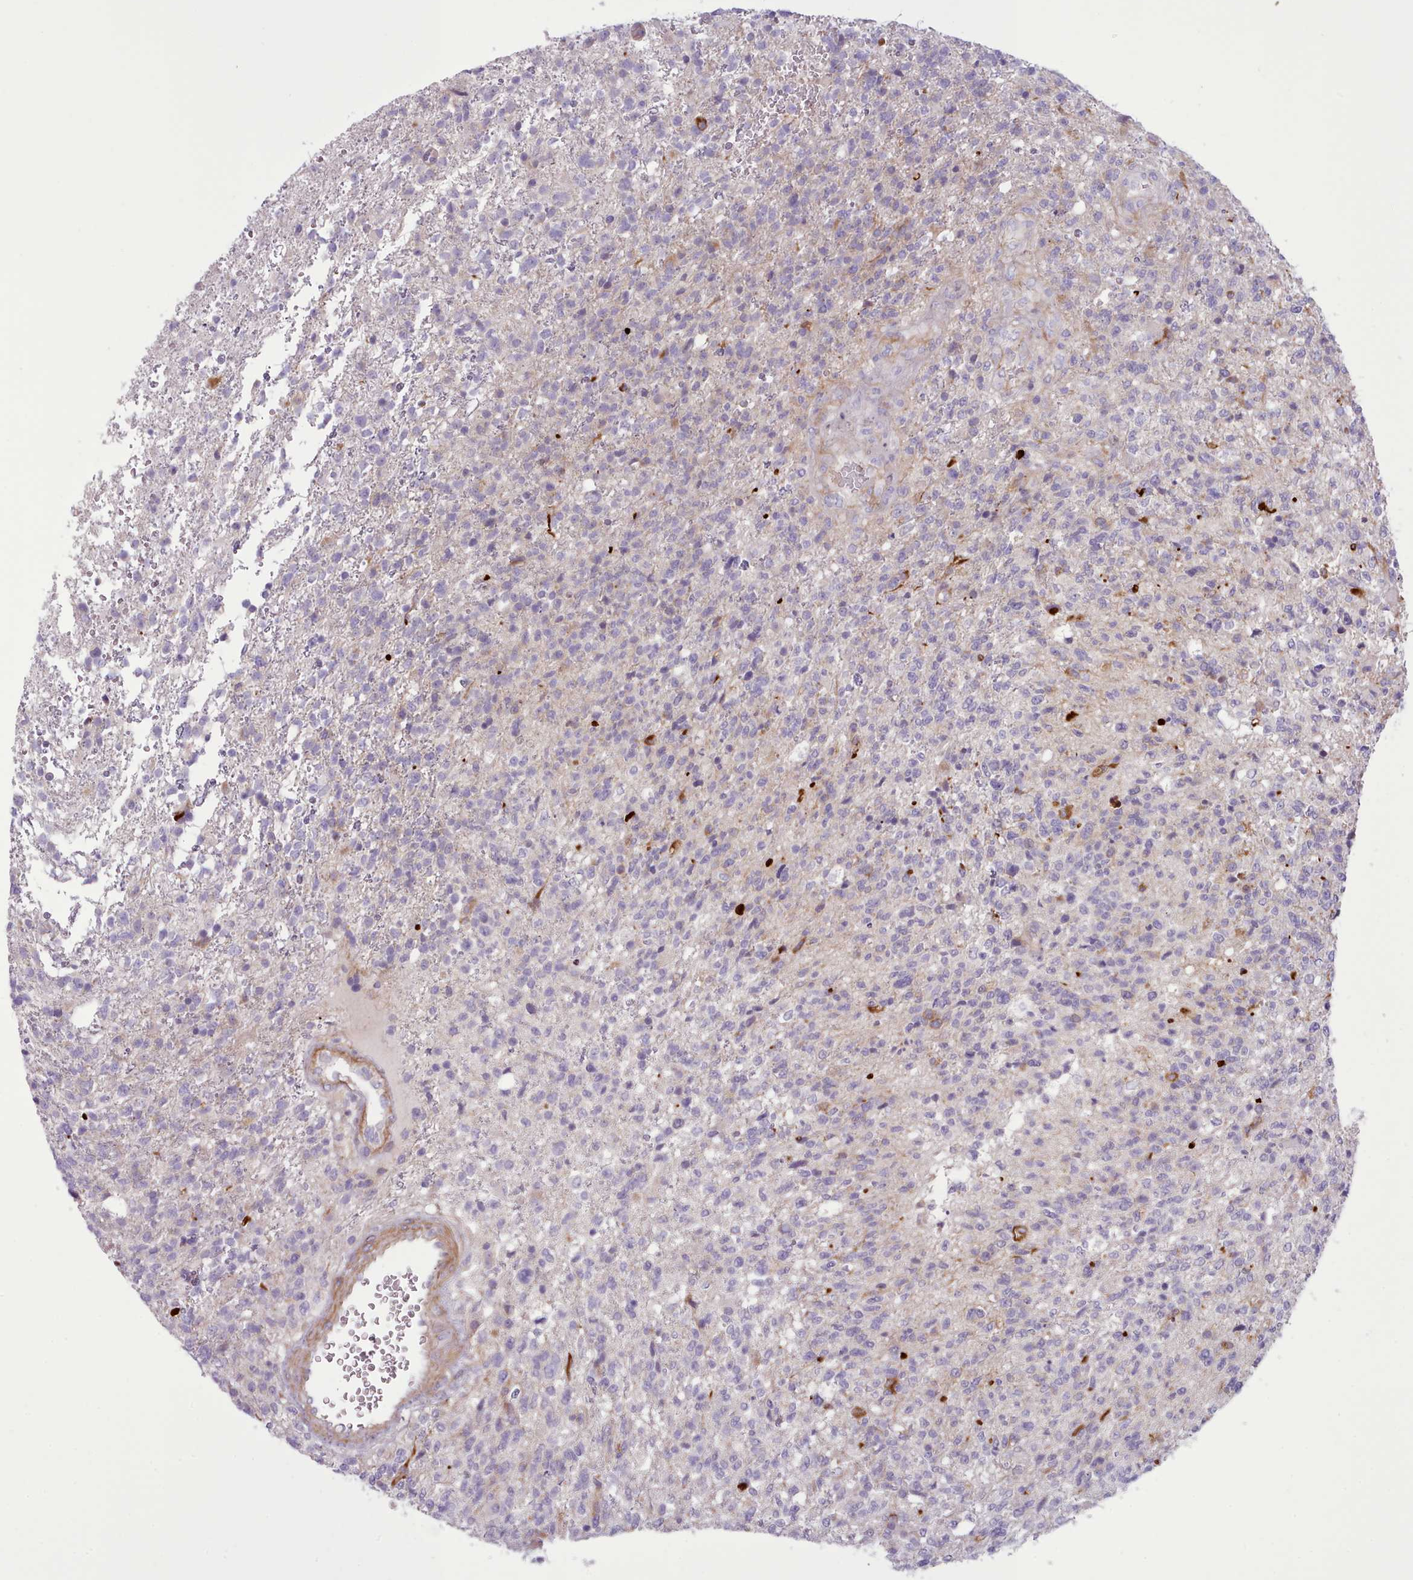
{"staining": {"intensity": "negative", "quantity": "none", "location": "none"}, "tissue": "glioma", "cell_type": "Tumor cells", "image_type": "cancer", "snomed": [{"axis": "morphology", "description": "Glioma, malignant, High grade"}, {"axis": "topography", "description": "Brain"}], "caption": "DAB immunohistochemical staining of human glioma displays no significant expression in tumor cells. (DAB IHC visualized using brightfield microscopy, high magnification).", "gene": "TENT4B", "patient": {"sex": "male", "age": 56}}